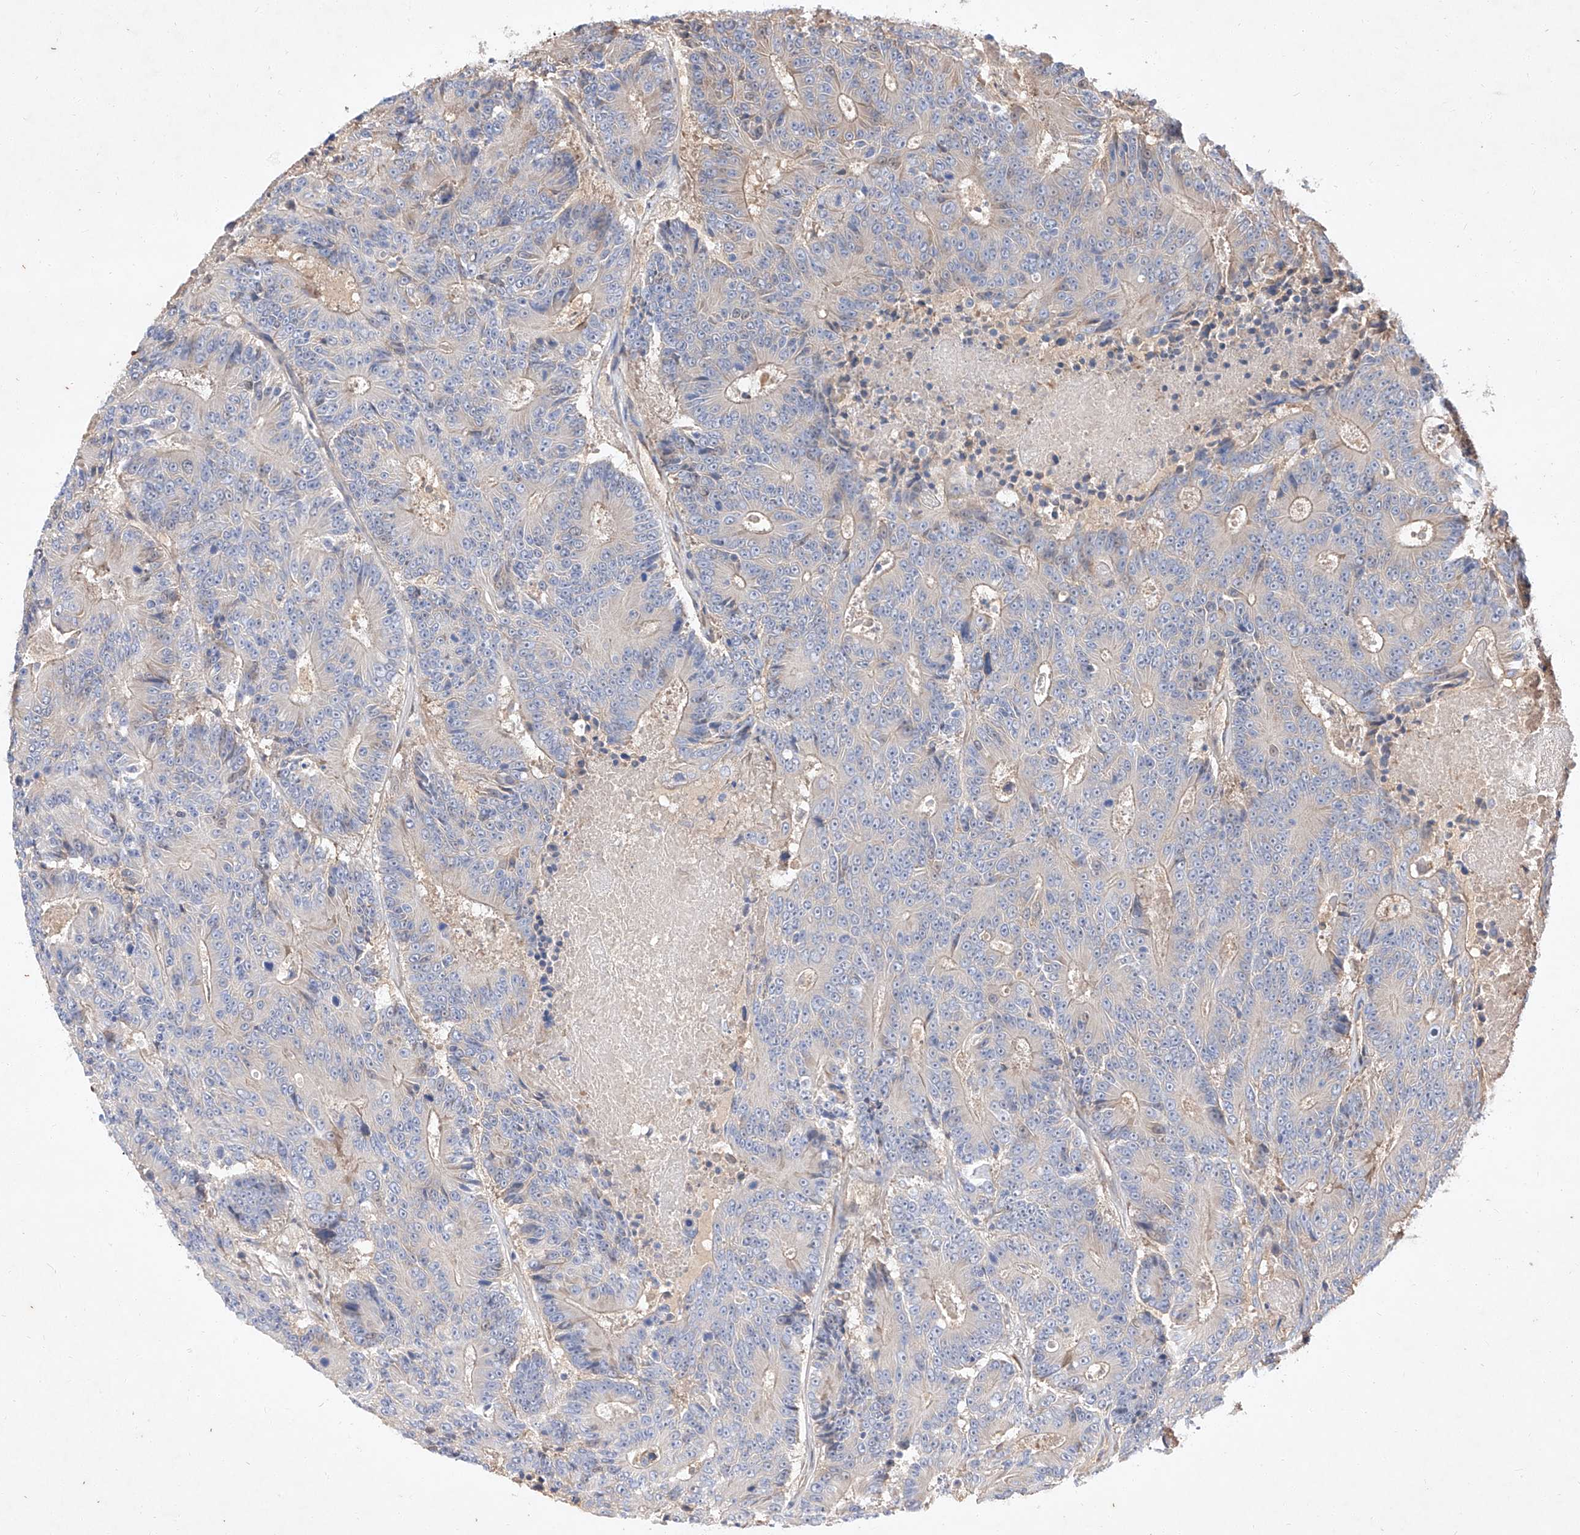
{"staining": {"intensity": "negative", "quantity": "none", "location": "none"}, "tissue": "colorectal cancer", "cell_type": "Tumor cells", "image_type": "cancer", "snomed": [{"axis": "morphology", "description": "Adenocarcinoma, NOS"}, {"axis": "topography", "description": "Colon"}], "caption": "DAB (3,3'-diaminobenzidine) immunohistochemical staining of human colorectal cancer reveals no significant expression in tumor cells.", "gene": "DIRAS3", "patient": {"sex": "male", "age": 83}}